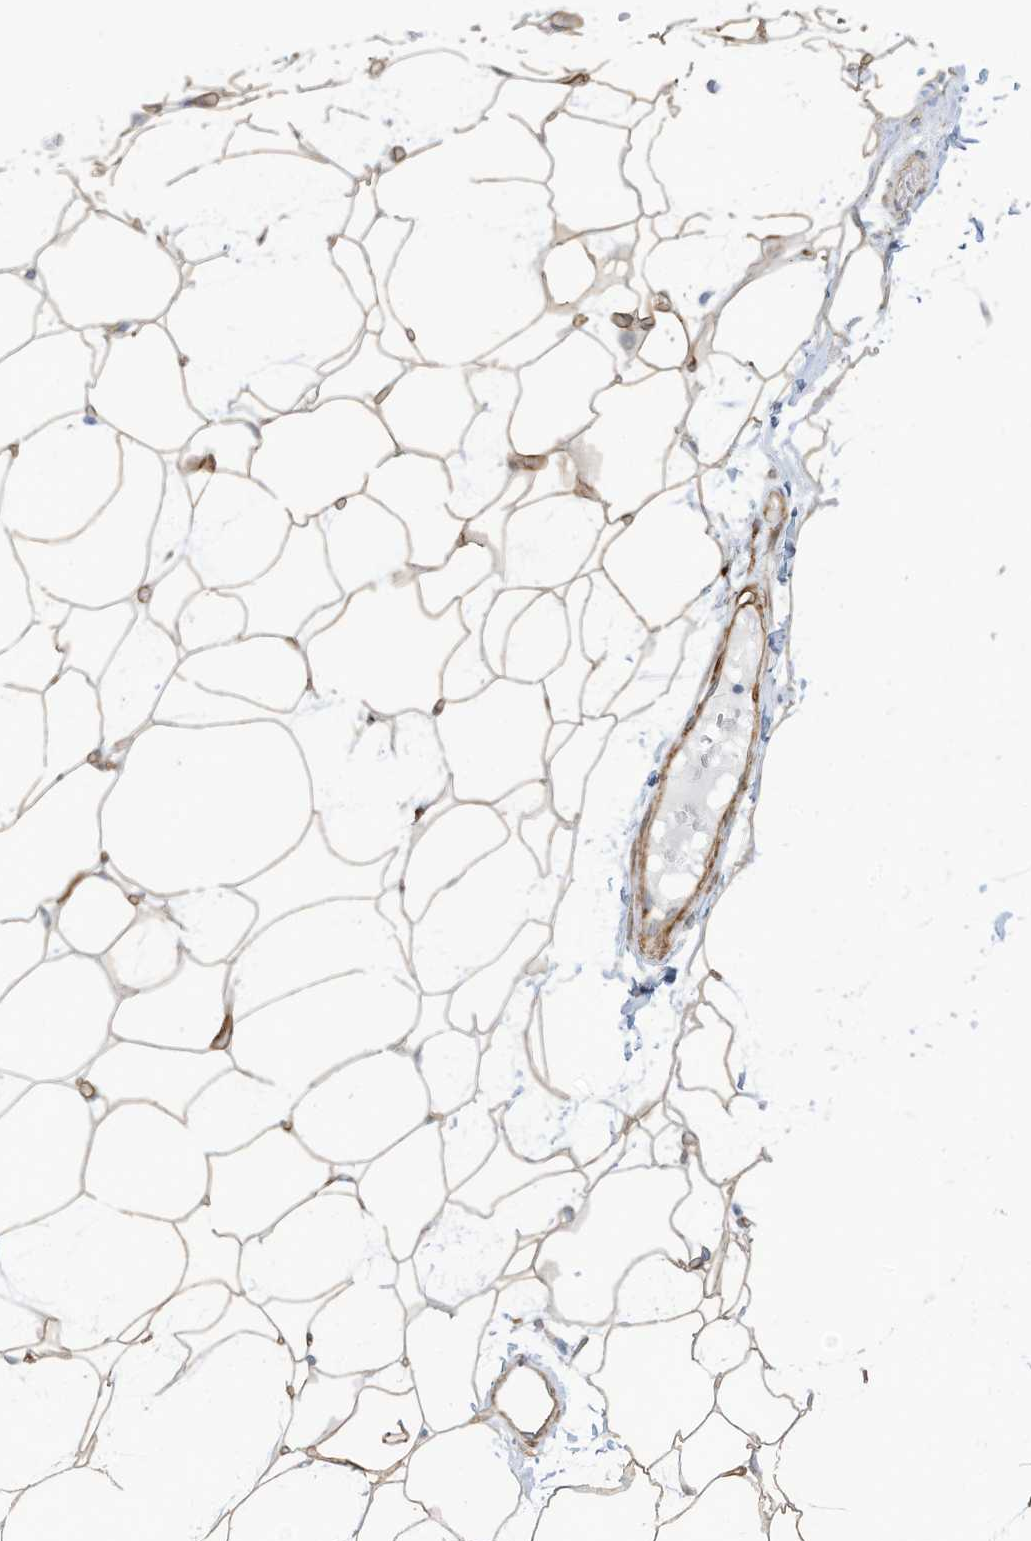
{"staining": {"intensity": "moderate", "quantity": ">75%", "location": "cytoplasmic/membranous"}, "tissue": "adipose tissue", "cell_type": "Adipocytes", "image_type": "normal", "snomed": [{"axis": "morphology", "description": "Normal tissue, NOS"}, {"axis": "topography", "description": "Breast"}], "caption": "Adipose tissue stained for a protein displays moderate cytoplasmic/membranous positivity in adipocytes.", "gene": "ABCB7", "patient": {"sex": "female", "age": 23}}